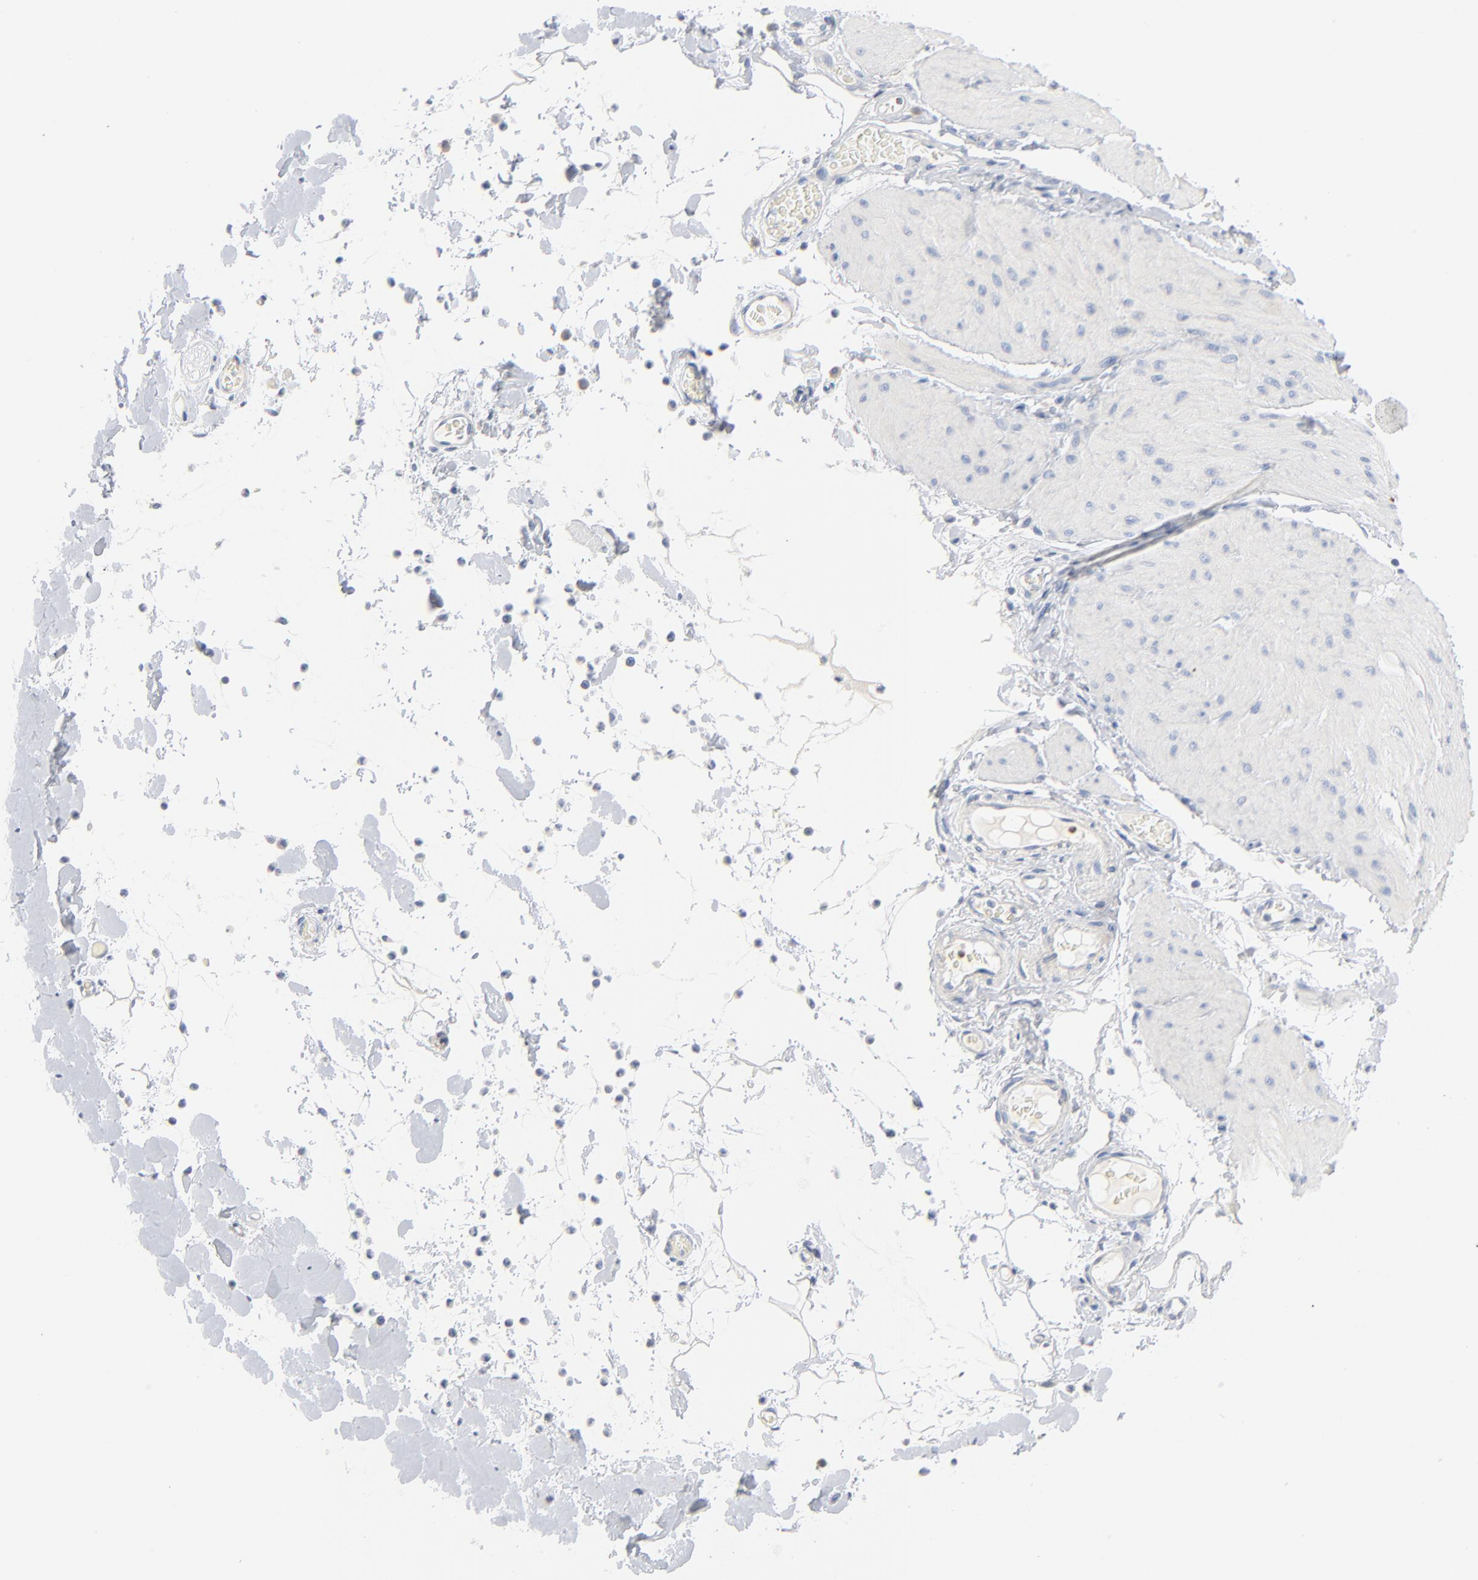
{"staining": {"intensity": "negative", "quantity": "none", "location": "none"}, "tissue": "smooth muscle", "cell_type": "Smooth muscle cells", "image_type": "normal", "snomed": [{"axis": "morphology", "description": "Normal tissue, NOS"}, {"axis": "topography", "description": "Smooth muscle"}, {"axis": "topography", "description": "Colon"}], "caption": "An image of smooth muscle stained for a protein exhibits no brown staining in smooth muscle cells.", "gene": "GZMB", "patient": {"sex": "male", "age": 67}}